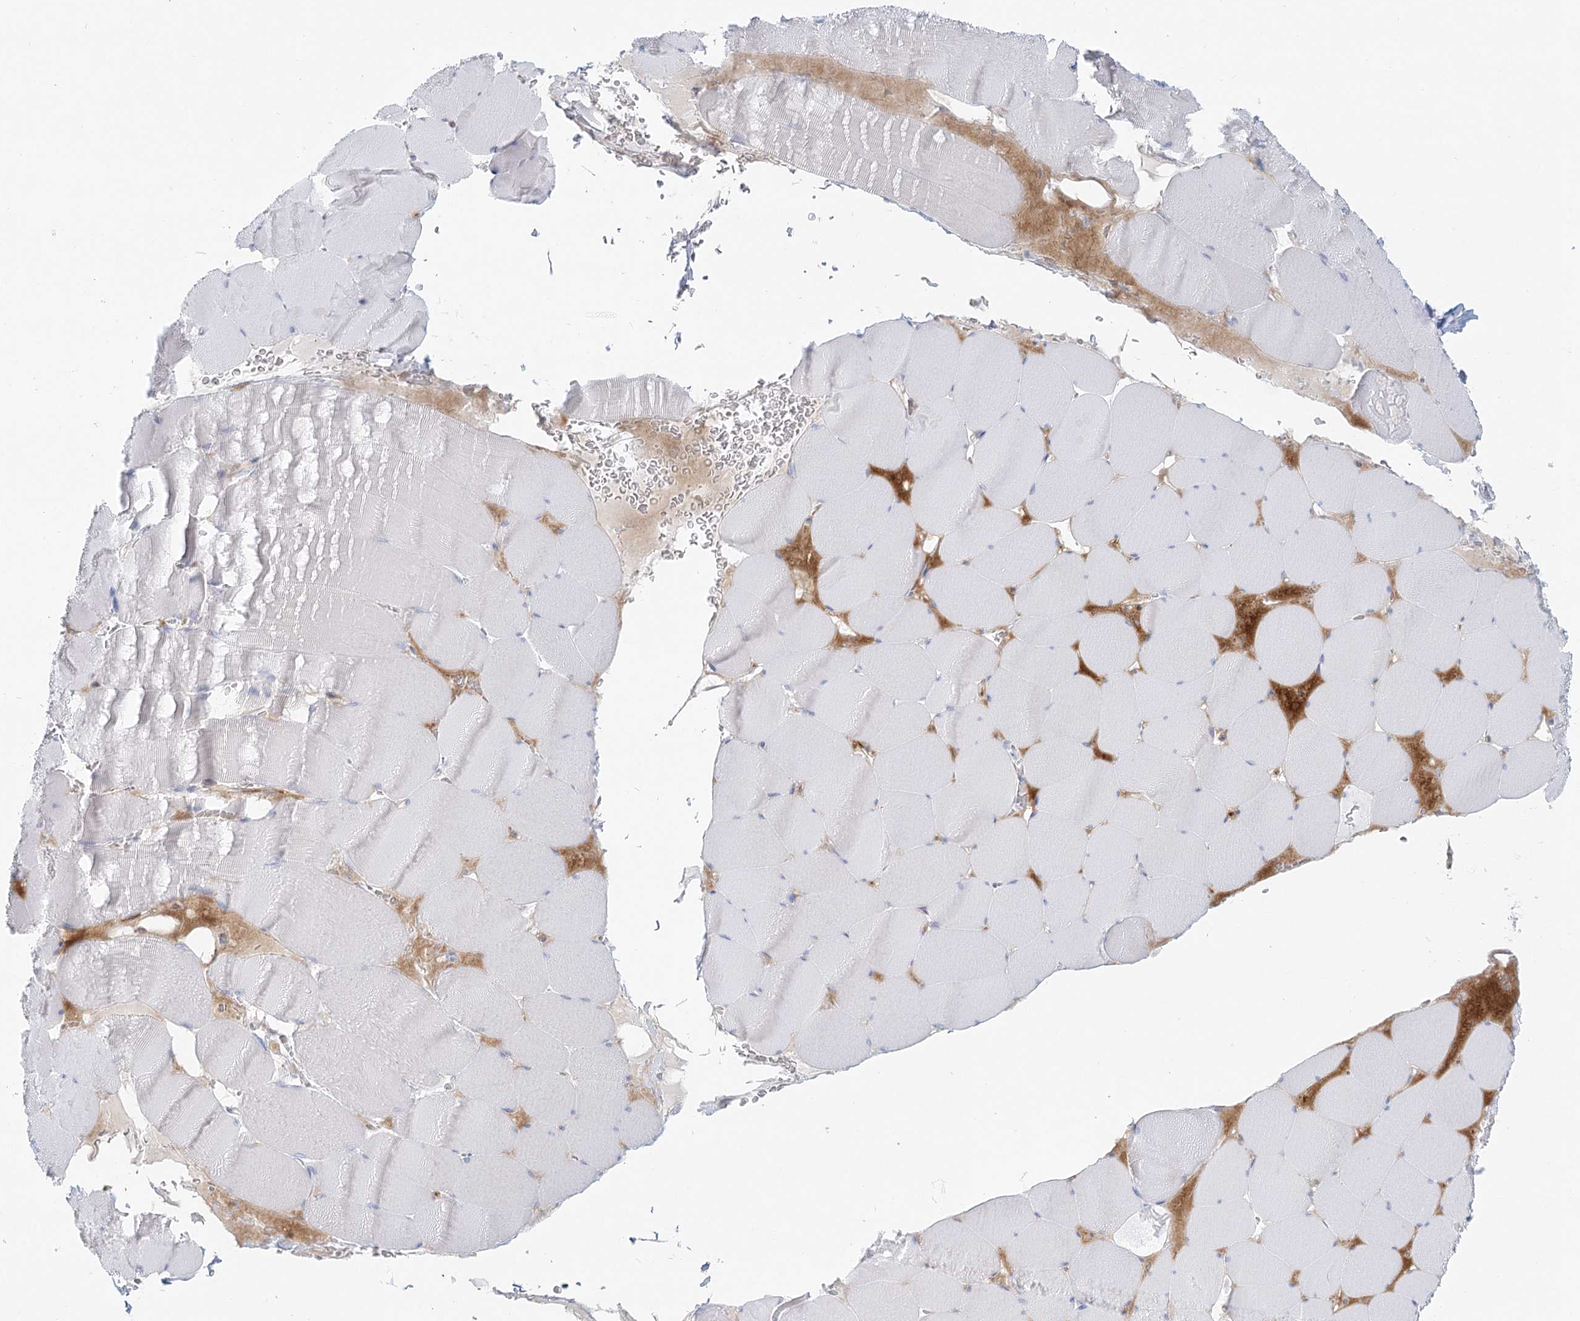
{"staining": {"intensity": "negative", "quantity": "none", "location": "none"}, "tissue": "skeletal muscle", "cell_type": "Myocytes", "image_type": "normal", "snomed": [{"axis": "morphology", "description": "Normal tissue, NOS"}, {"axis": "topography", "description": "Skeletal muscle"}], "caption": "Normal skeletal muscle was stained to show a protein in brown. There is no significant staining in myocytes. (Immunohistochemistry, brightfield microscopy, high magnification).", "gene": "DMGDH", "patient": {"sex": "male", "age": 62}}